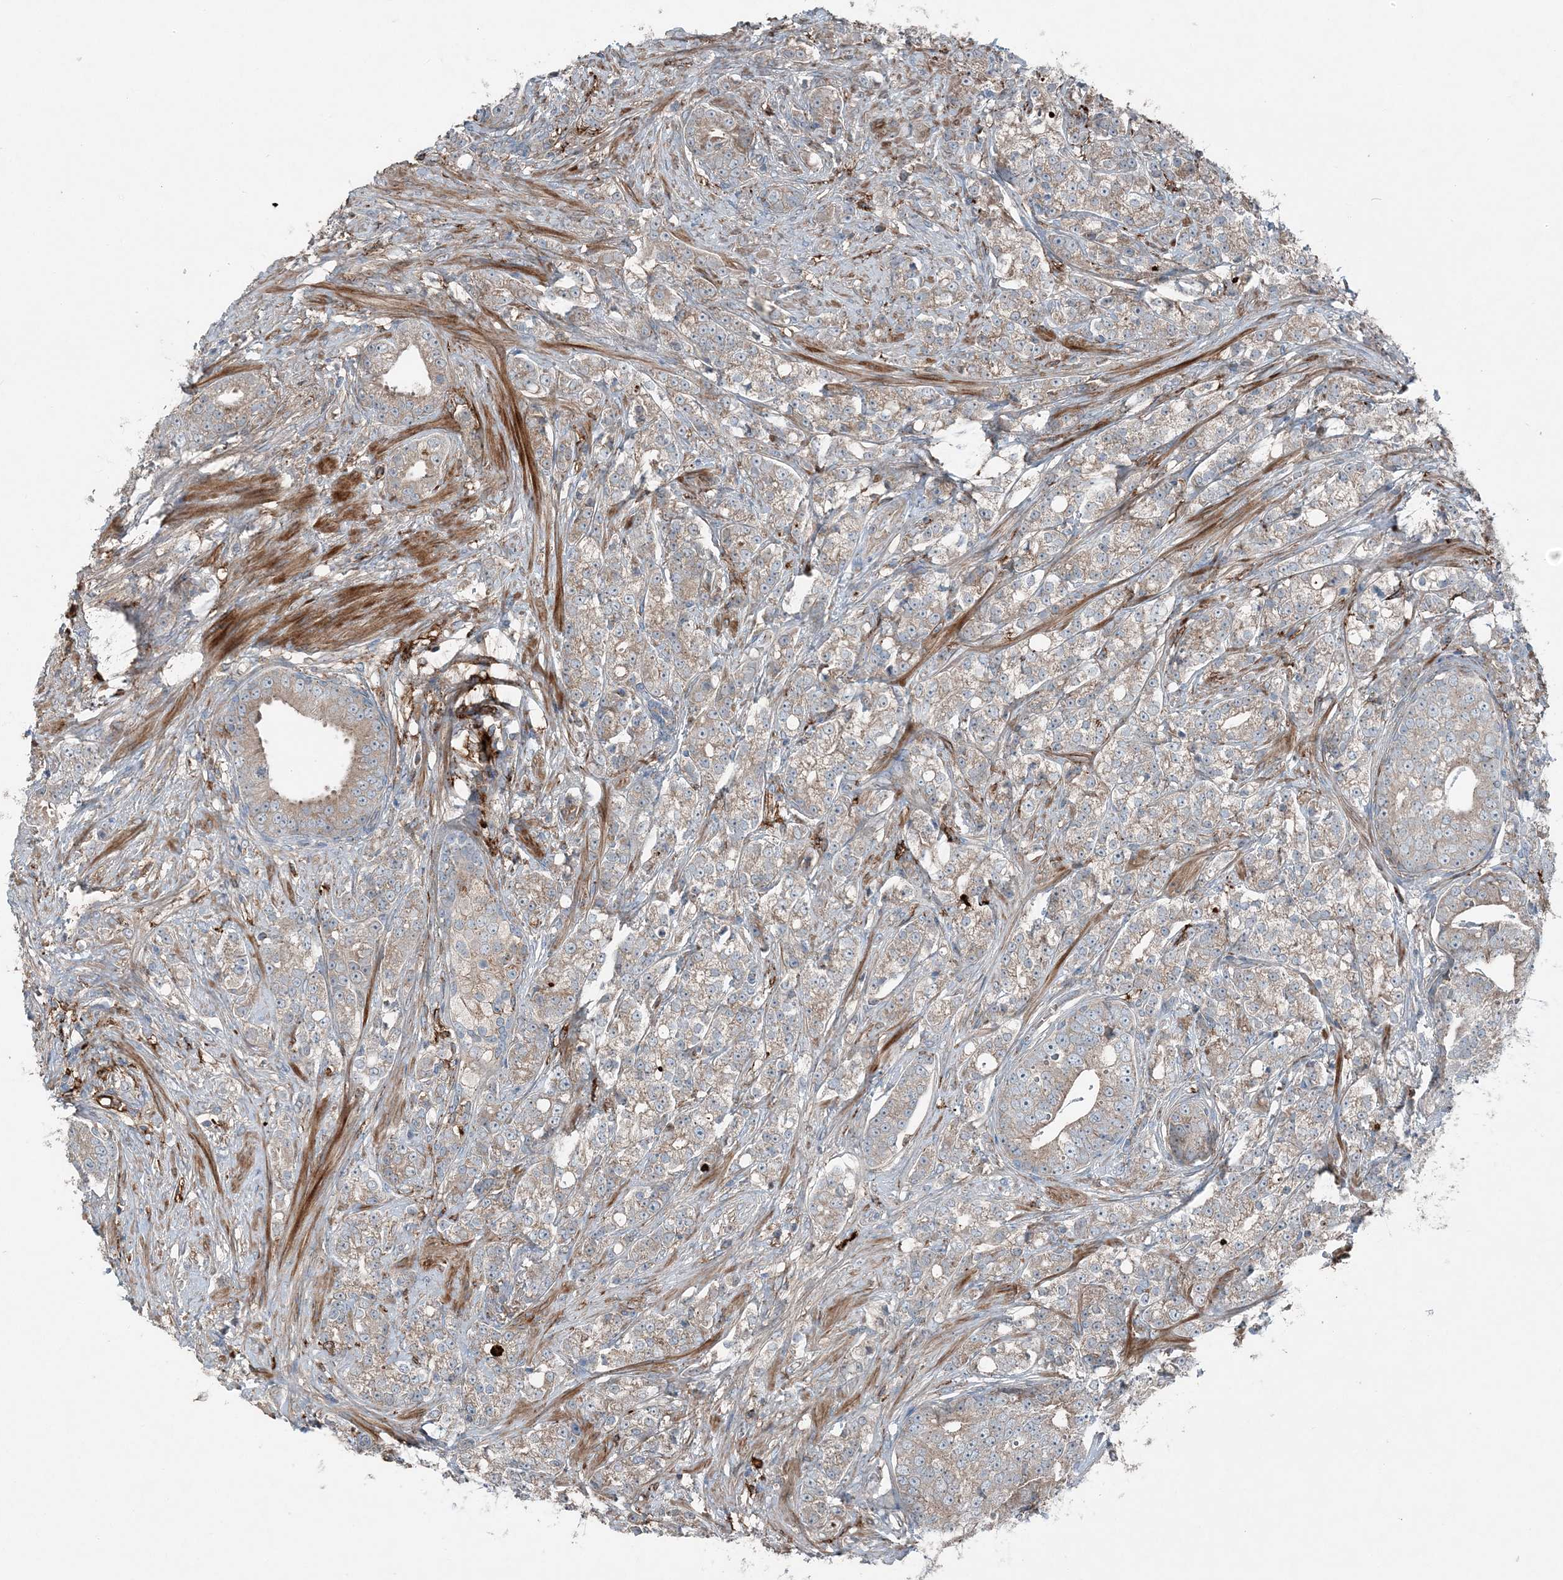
{"staining": {"intensity": "weak", "quantity": "25%-75%", "location": "cytoplasmic/membranous"}, "tissue": "prostate cancer", "cell_type": "Tumor cells", "image_type": "cancer", "snomed": [{"axis": "morphology", "description": "Adenocarcinoma, High grade"}, {"axis": "topography", "description": "Prostate"}], "caption": "This image shows IHC staining of prostate adenocarcinoma (high-grade), with low weak cytoplasmic/membranous staining in approximately 25%-75% of tumor cells.", "gene": "KY", "patient": {"sex": "male", "age": 69}}